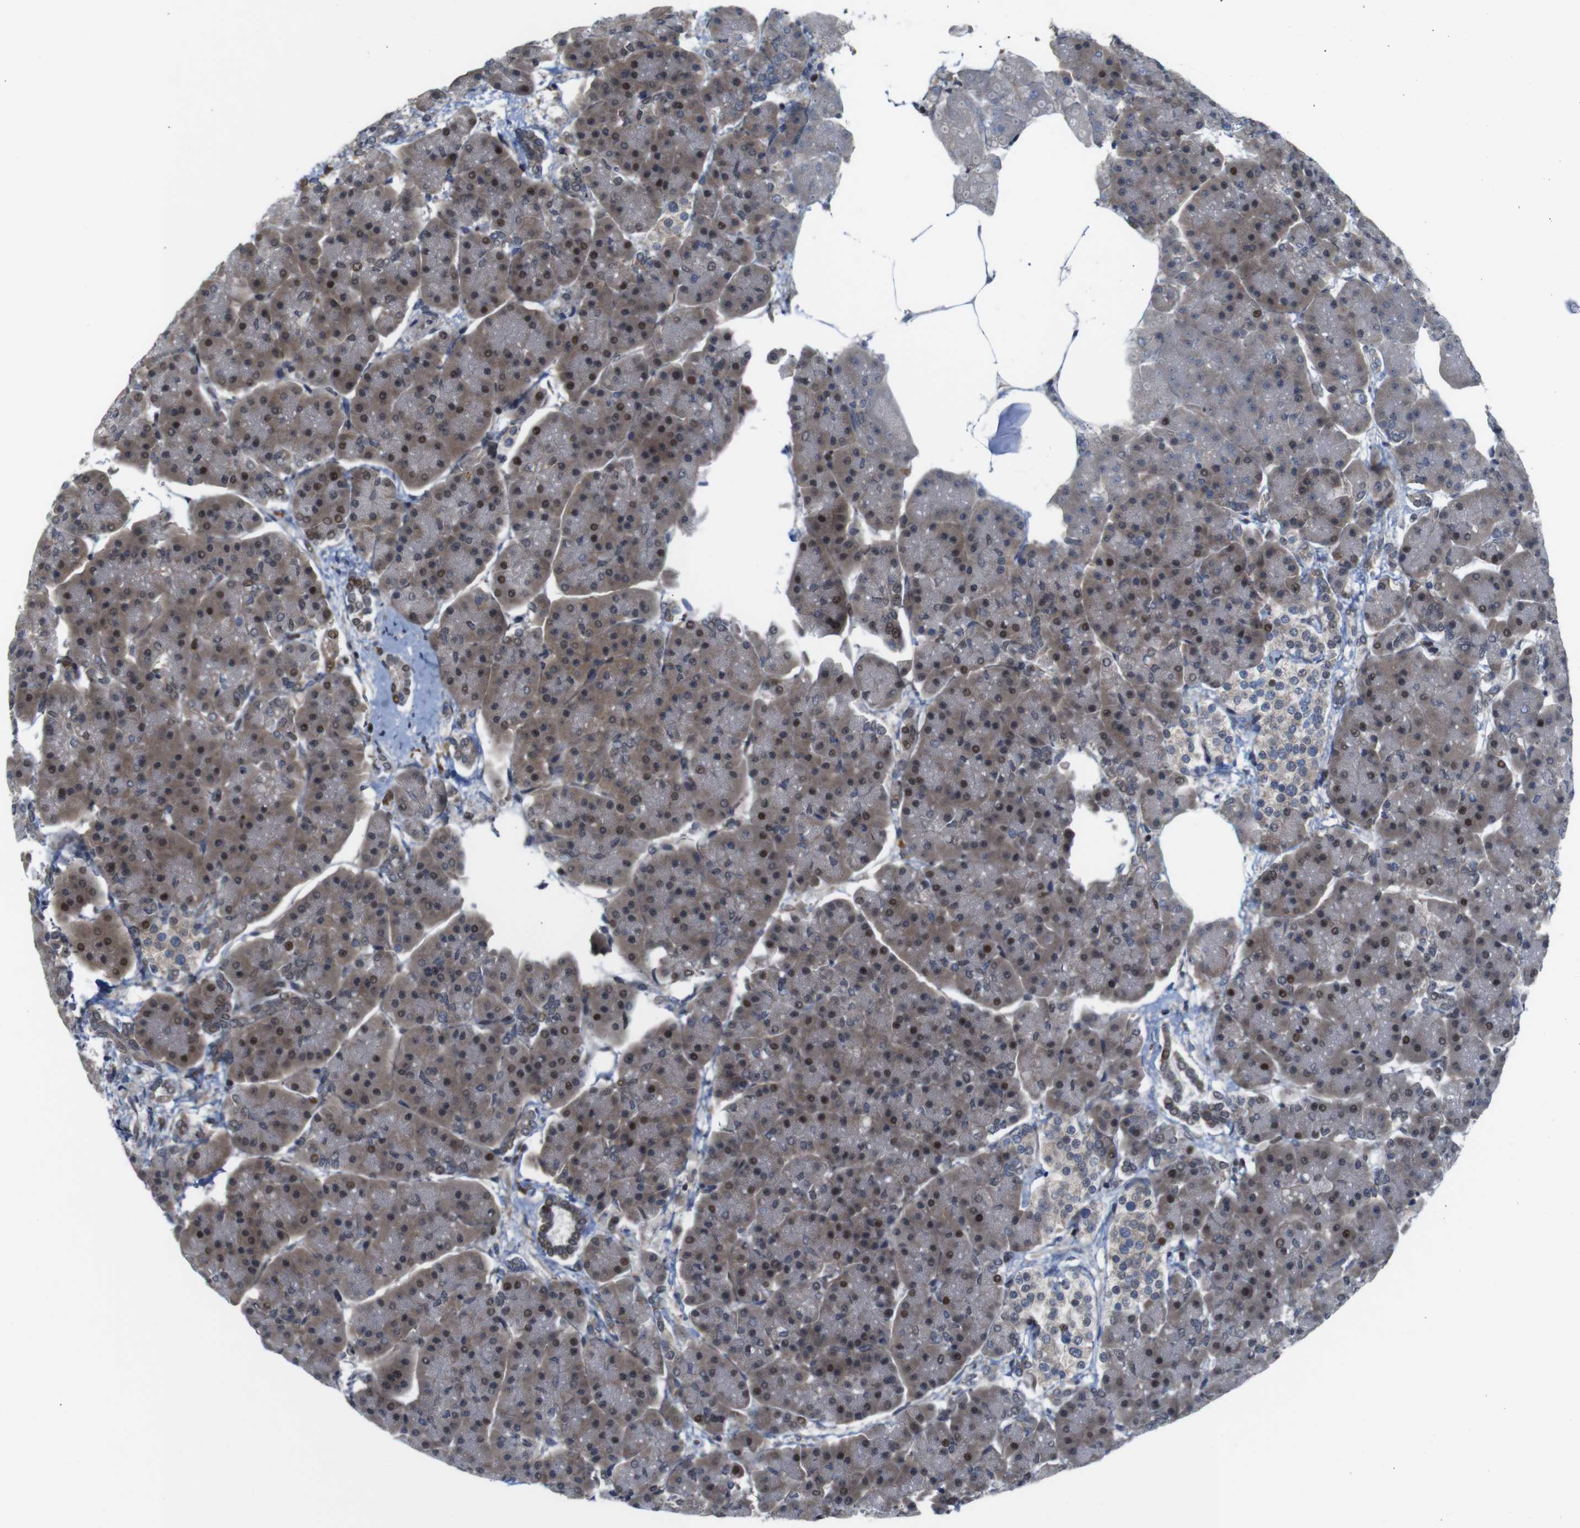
{"staining": {"intensity": "moderate", "quantity": "25%-75%", "location": "cytoplasmic/membranous,nuclear"}, "tissue": "pancreas", "cell_type": "Exocrine glandular cells", "image_type": "normal", "snomed": [{"axis": "morphology", "description": "Normal tissue, NOS"}, {"axis": "topography", "description": "Pancreas"}], "caption": "Immunohistochemical staining of normal human pancreas displays medium levels of moderate cytoplasmic/membranous,nuclear positivity in about 25%-75% of exocrine glandular cells.", "gene": "PTPN1", "patient": {"sex": "female", "age": 70}}